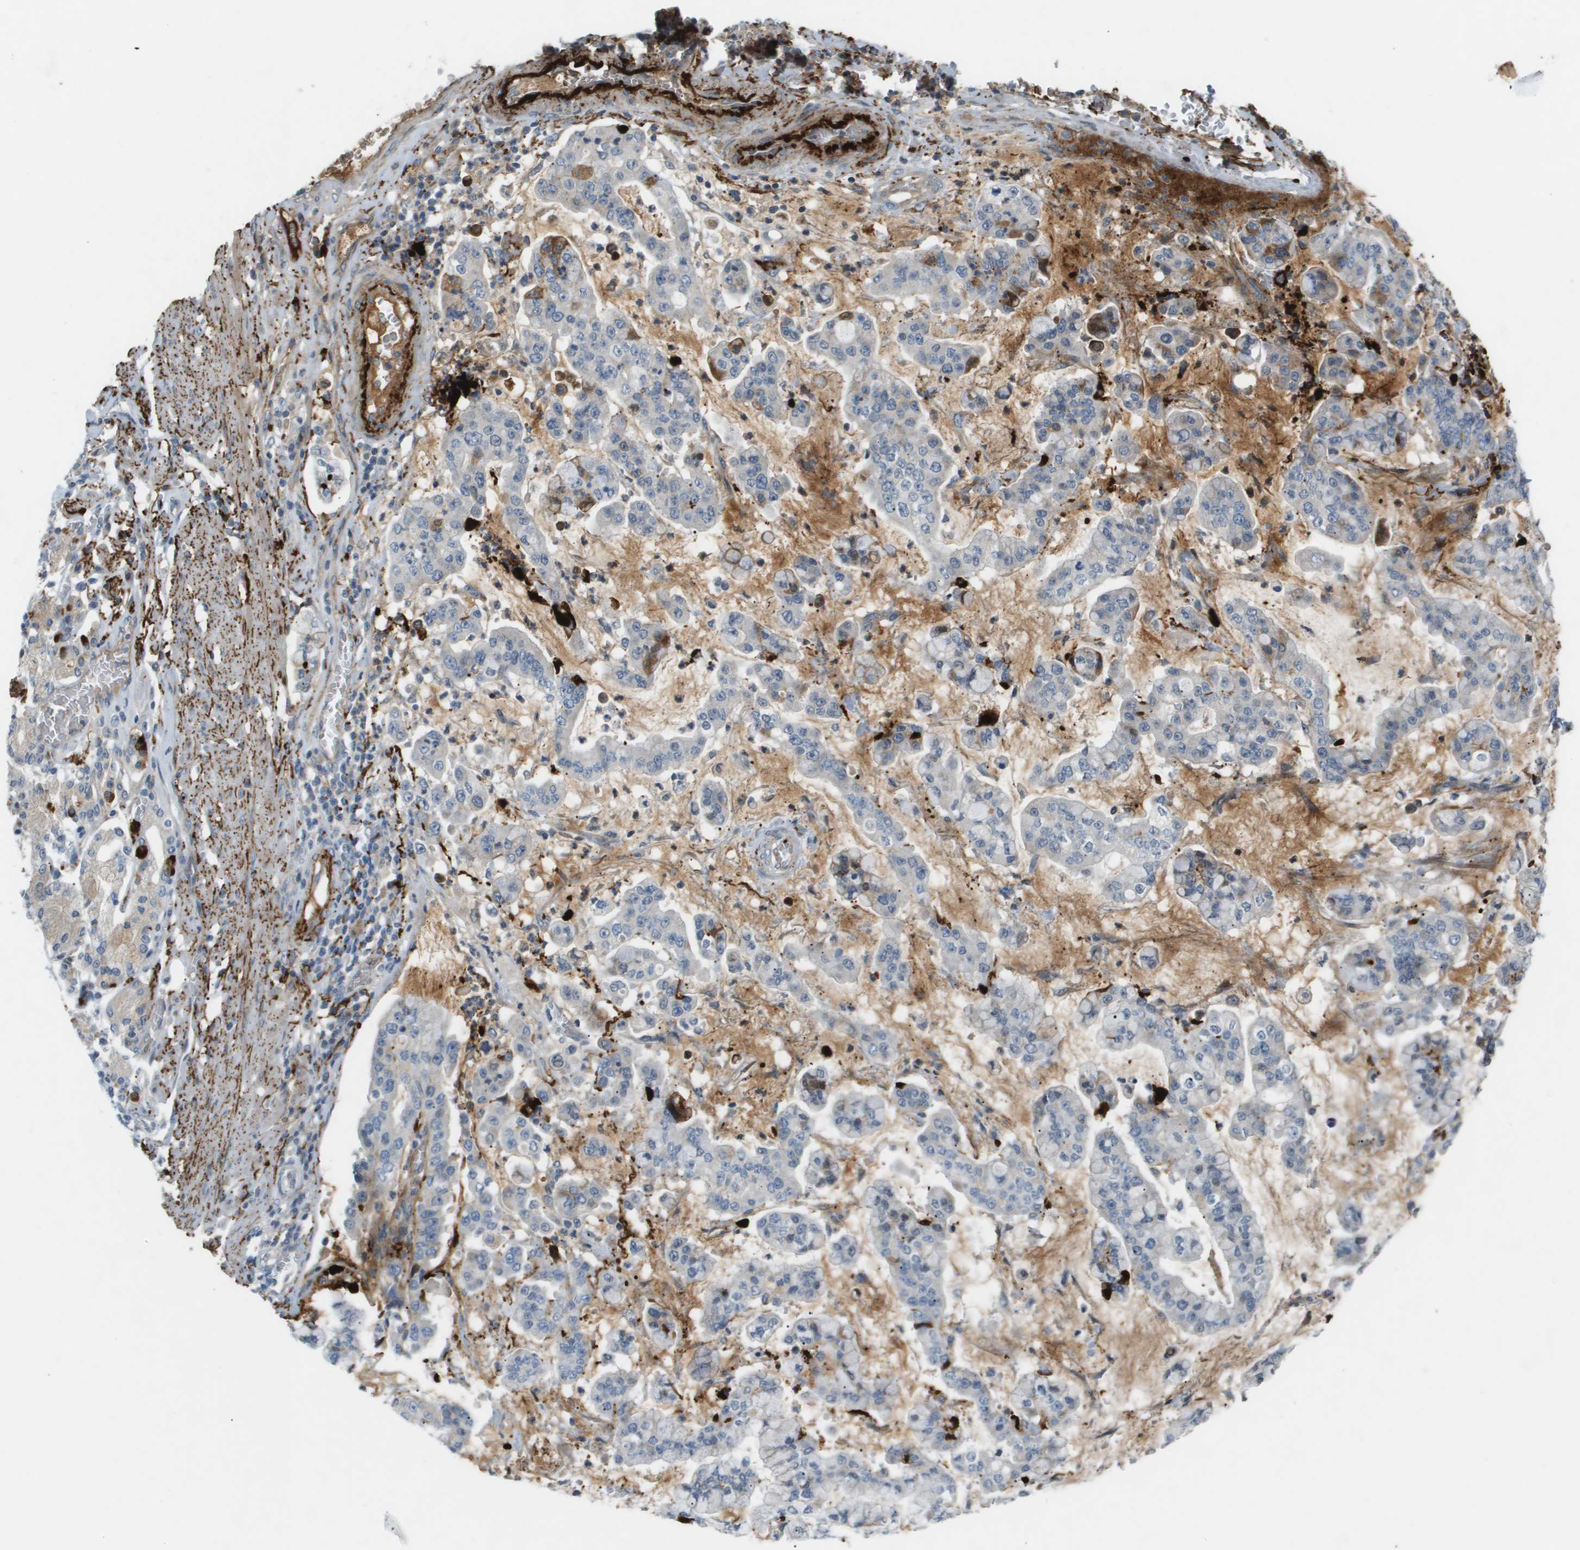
{"staining": {"intensity": "negative", "quantity": "none", "location": "none"}, "tissue": "stomach cancer", "cell_type": "Tumor cells", "image_type": "cancer", "snomed": [{"axis": "morphology", "description": "Normal tissue, NOS"}, {"axis": "morphology", "description": "Adenocarcinoma, NOS"}, {"axis": "topography", "description": "Stomach, upper"}, {"axis": "topography", "description": "Stomach"}], "caption": "A high-resolution histopathology image shows immunohistochemistry (IHC) staining of stomach adenocarcinoma, which demonstrates no significant expression in tumor cells. Brightfield microscopy of immunohistochemistry stained with DAB (3,3'-diaminobenzidine) (brown) and hematoxylin (blue), captured at high magnification.", "gene": "VTN", "patient": {"sex": "male", "age": 76}}